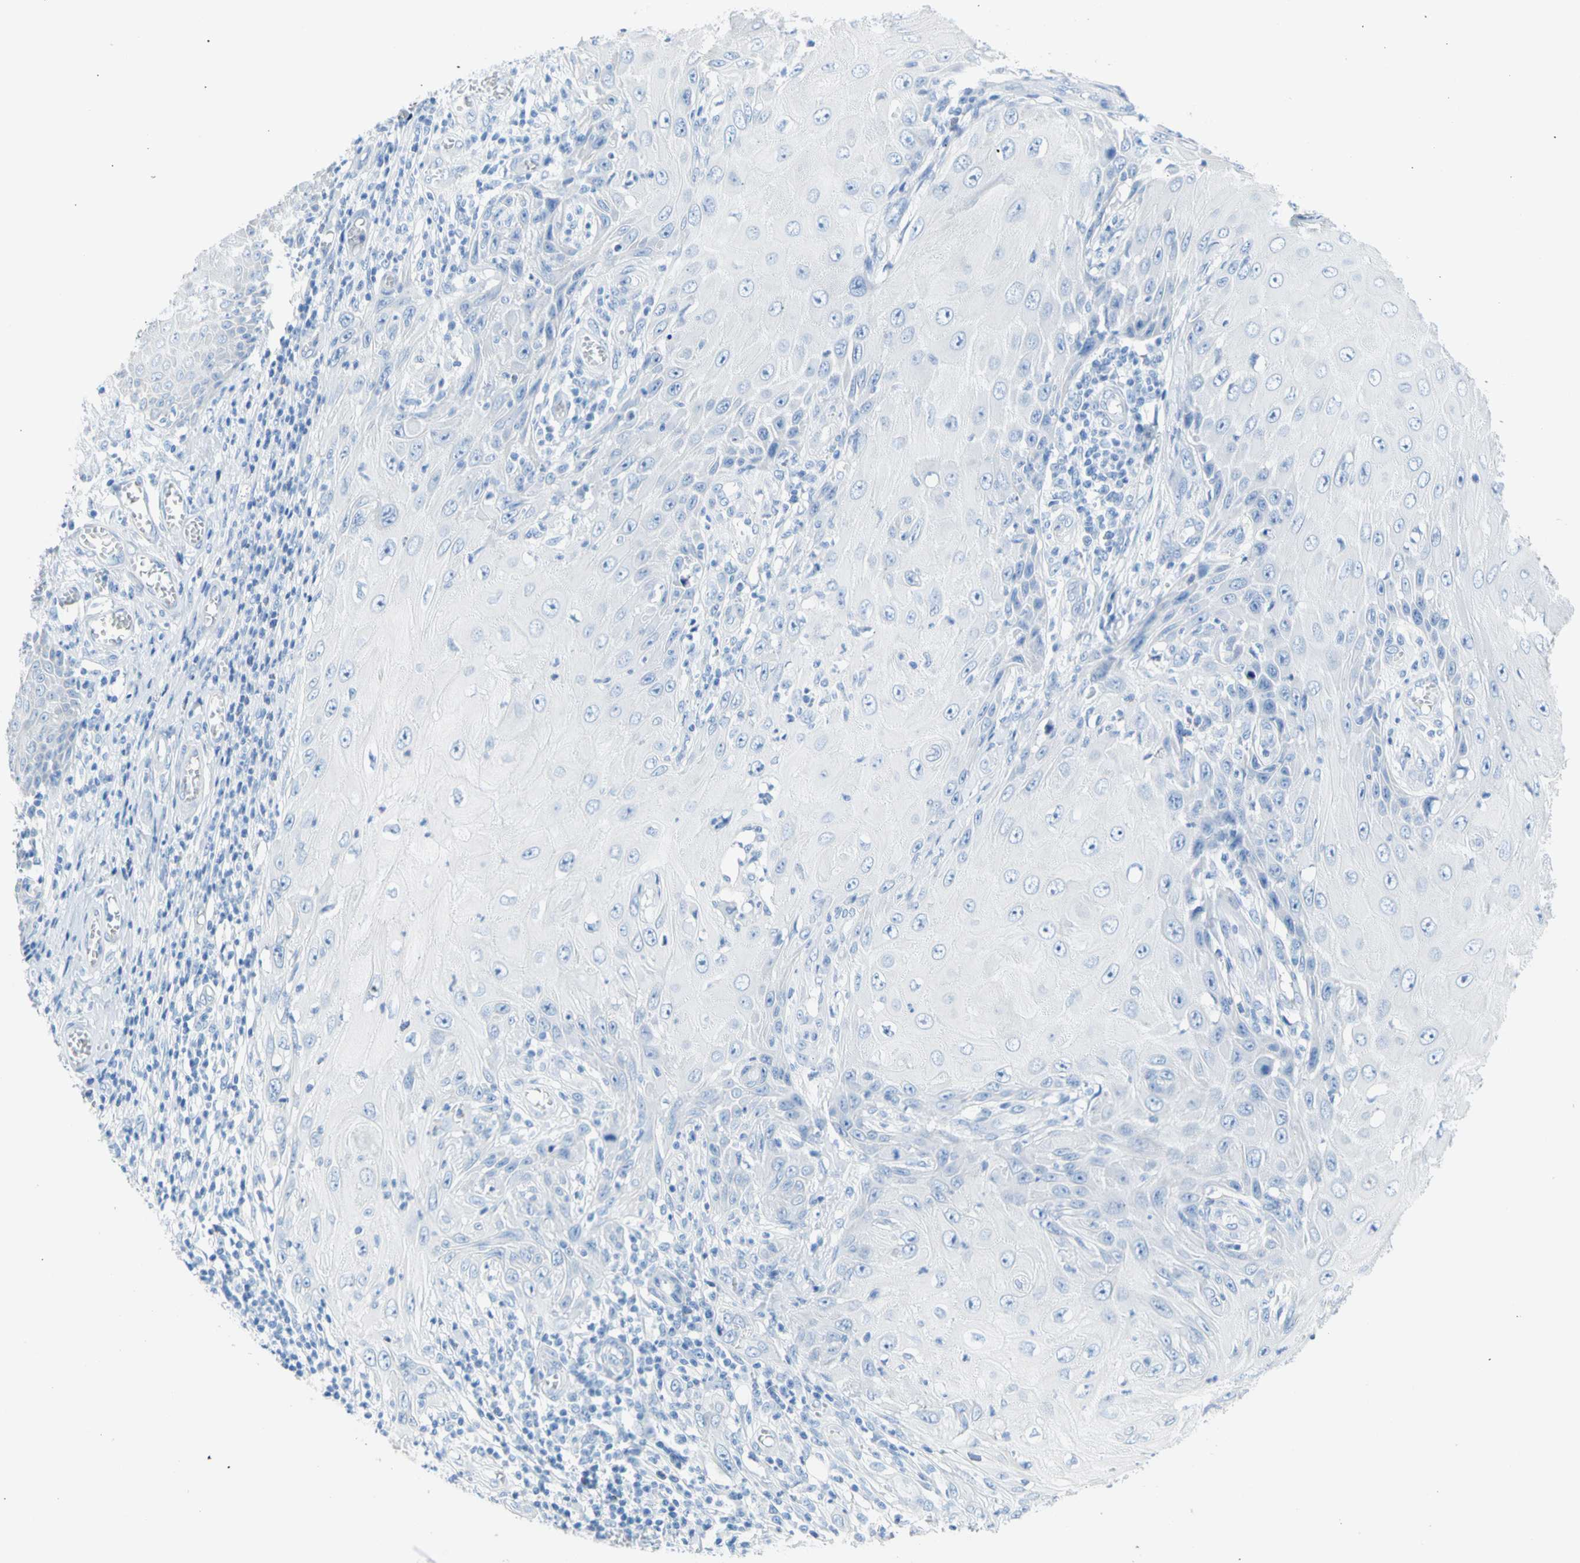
{"staining": {"intensity": "negative", "quantity": "none", "location": "none"}, "tissue": "skin cancer", "cell_type": "Tumor cells", "image_type": "cancer", "snomed": [{"axis": "morphology", "description": "Squamous cell carcinoma, NOS"}, {"axis": "topography", "description": "Skin"}], "caption": "A photomicrograph of human skin cancer is negative for staining in tumor cells. (Brightfield microscopy of DAB (3,3'-diaminobenzidine) IHC at high magnification).", "gene": "CEL", "patient": {"sex": "female", "age": 73}}